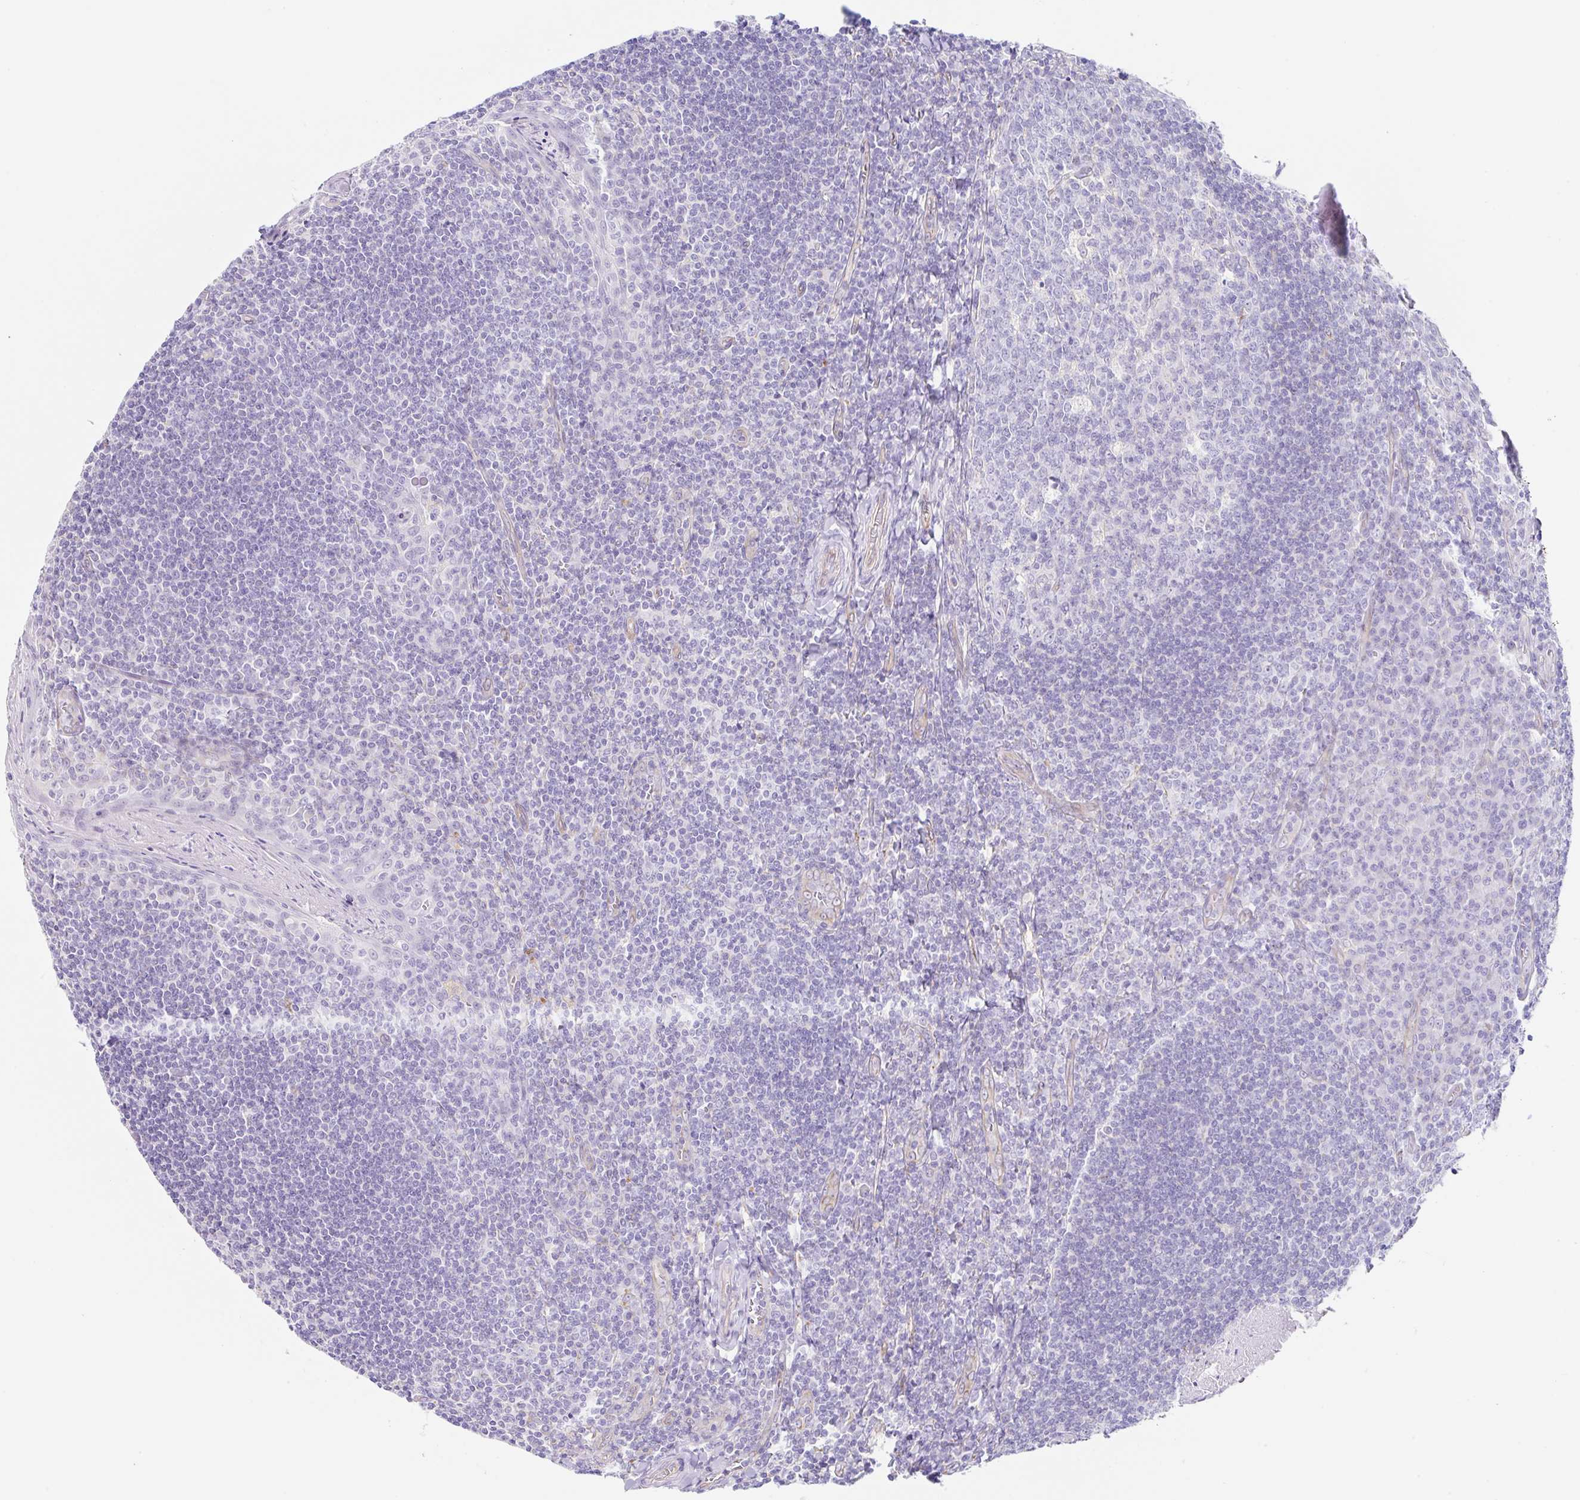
{"staining": {"intensity": "negative", "quantity": "none", "location": "none"}, "tissue": "tonsil", "cell_type": "Germinal center cells", "image_type": "normal", "snomed": [{"axis": "morphology", "description": "Normal tissue, NOS"}, {"axis": "topography", "description": "Tonsil"}], "caption": "This is an immunohistochemistry (IHC) image of benign human tonsil. There is no positivity in germinal center cells.", "gene": "DKK4", "patient": {"sex": "male", "age": 27}}